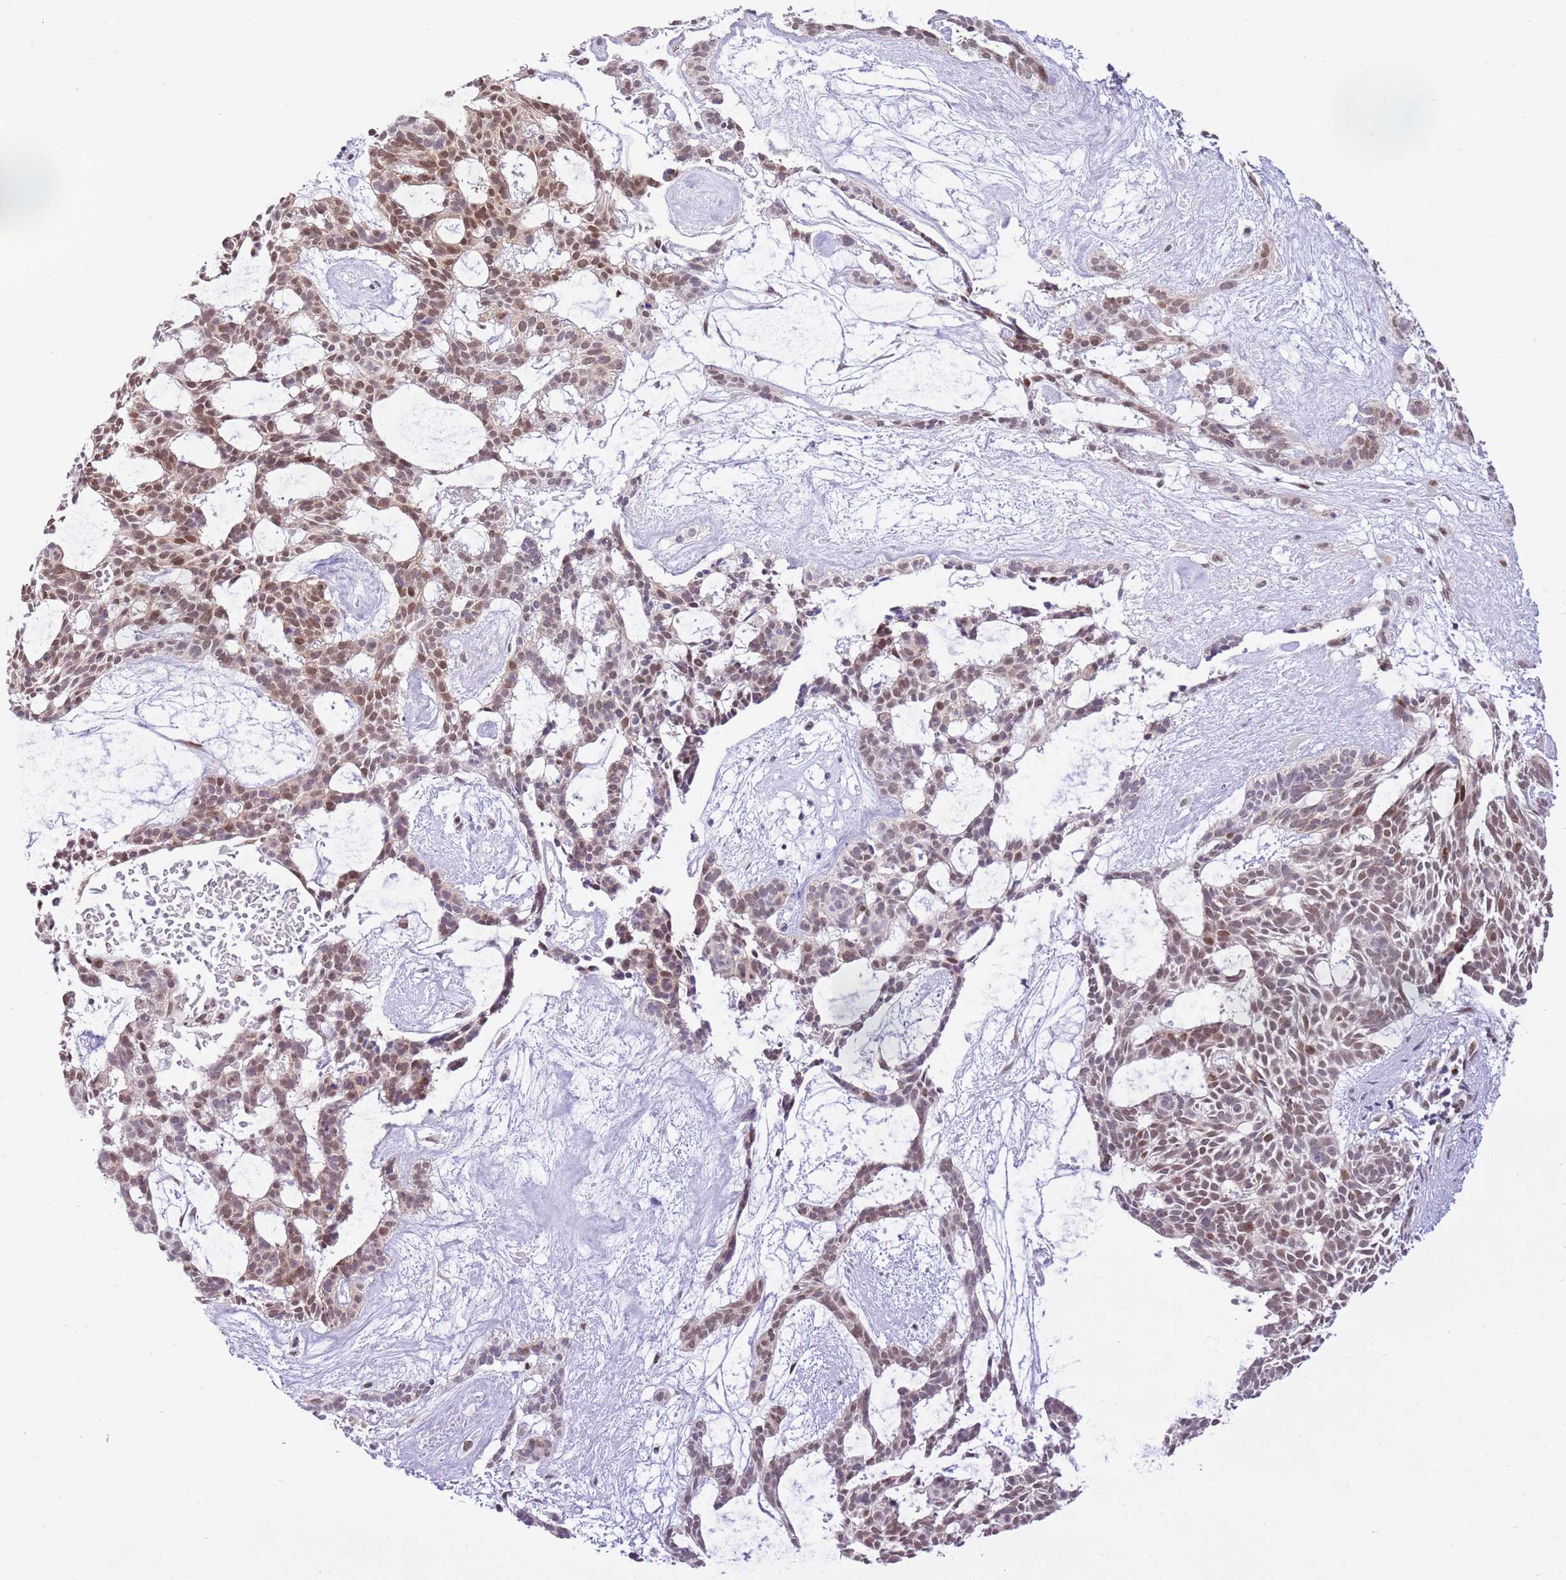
{"staining": {"intensity": "moderate", "quantity": ">75%", "location": "nuclear"}, "tissue": "skin cancer", "cell_type": "Tumor cells", "image_type": "cancer", "snomed": [{"axis": "morphology", "description": "Basal cell carcinoma"}, {"axis": "topography", "description": "Skin"}], "caption": "This histopathology image displays skin cancer (basal cell carcinoma) stained with IHC to label a protein in brown. The nuclear of tumor cells show moderate positivity for the protein. Nuclei are counter-stained blue.", "gene": "NACC2", "patient": {"sex": "male", "age": 61}}